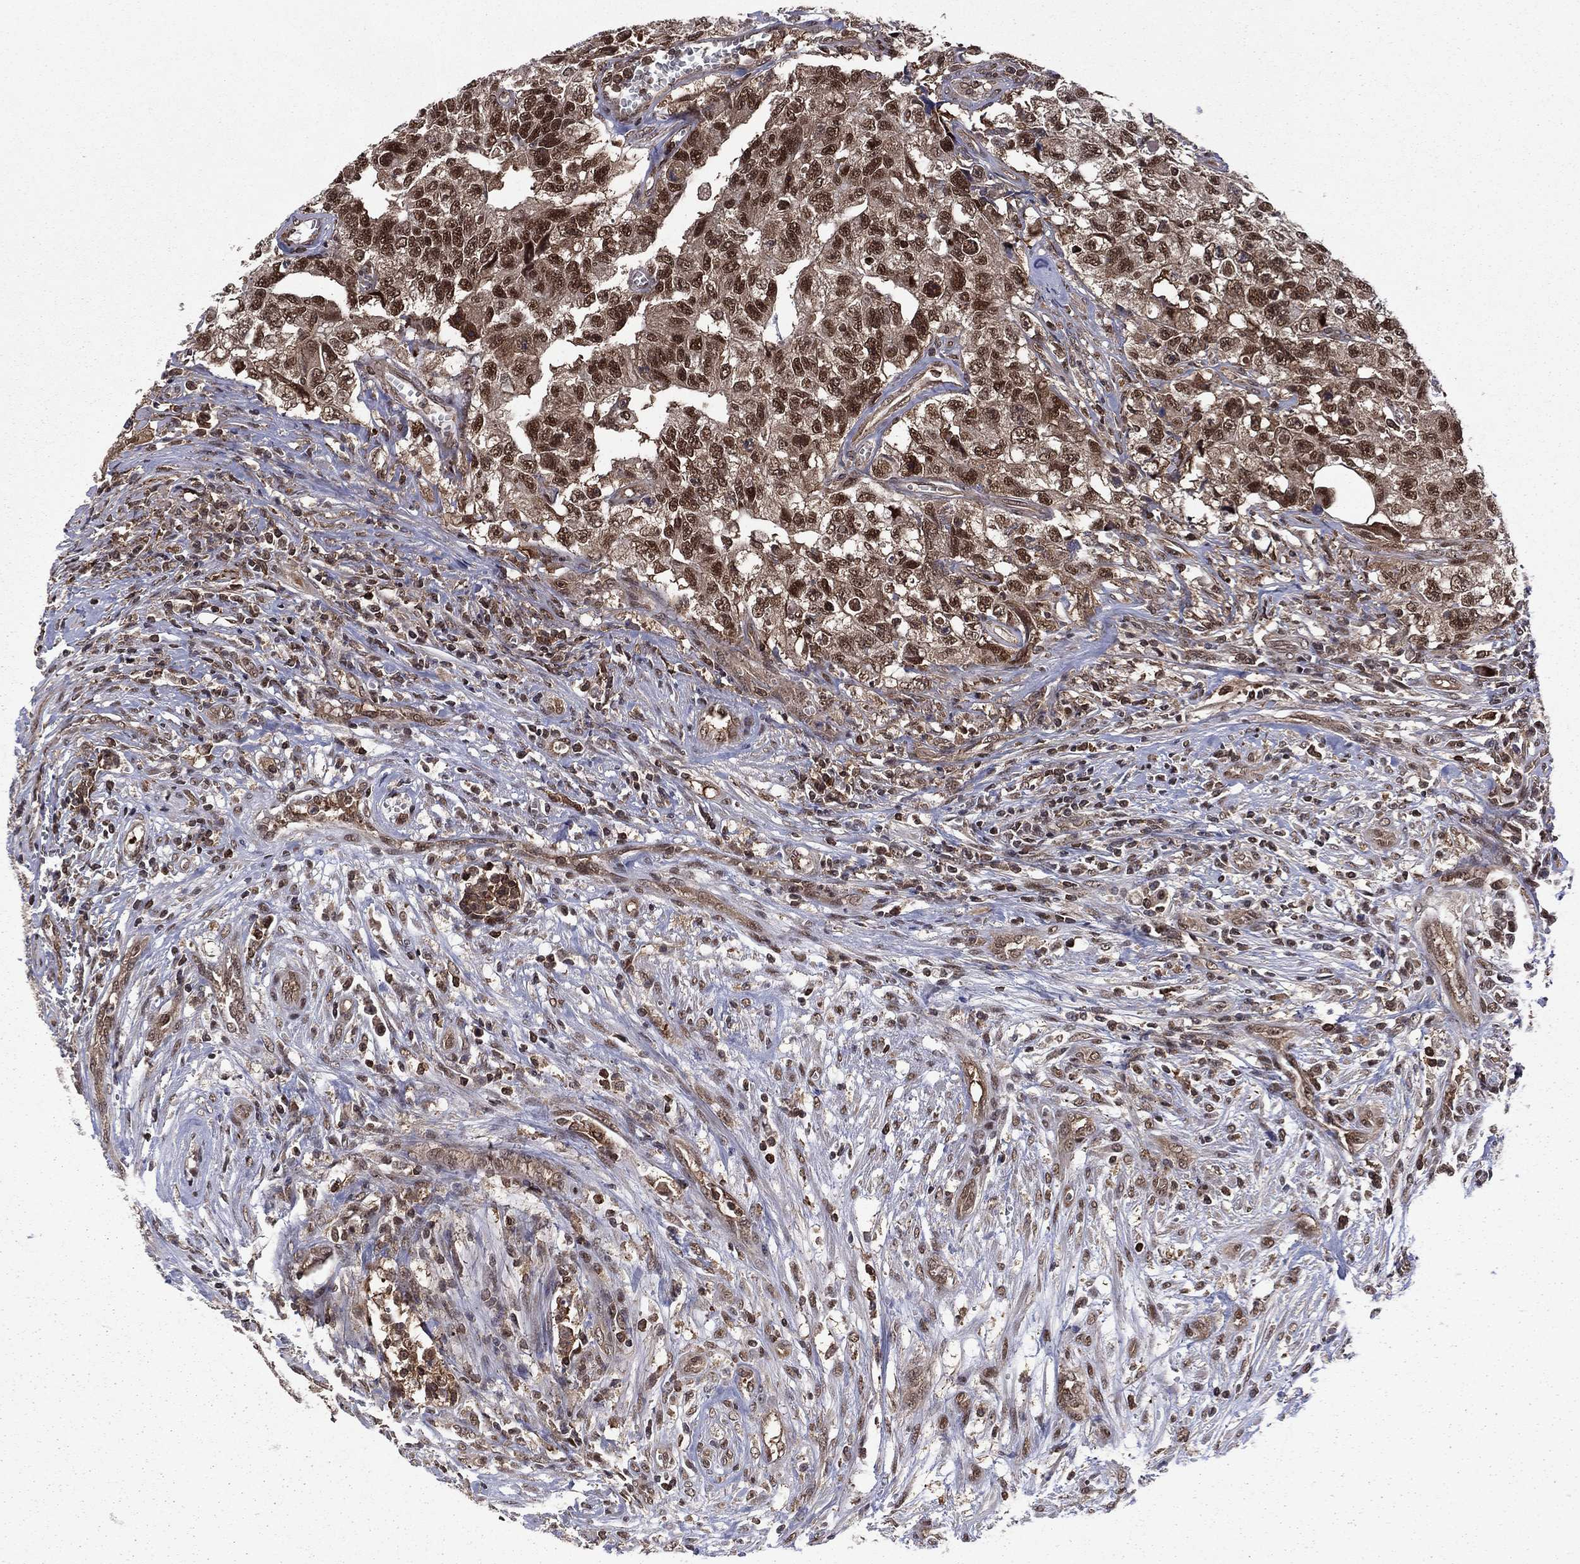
{"staining": {"intensity": "moderate", "quantity": "25%-75%", "location": "nuclear"}, "tissue": "testis cancer", "cell_type": "Tumor cells", "image_type": "cancer", "snomed": [{"axis": "morphology", "description": "Carcinoma, Embryonal, NOS"}, {"axis": "topography", "description": "Testis"}], "caption": "Immunohistochemical staining of testis embryonal carcinoma shows medium levels of moderate nuclear staining in about 25%-75% of tumor cells.", "gene": "PSMD2", "patient": {"sex": "male", "age": 24}}